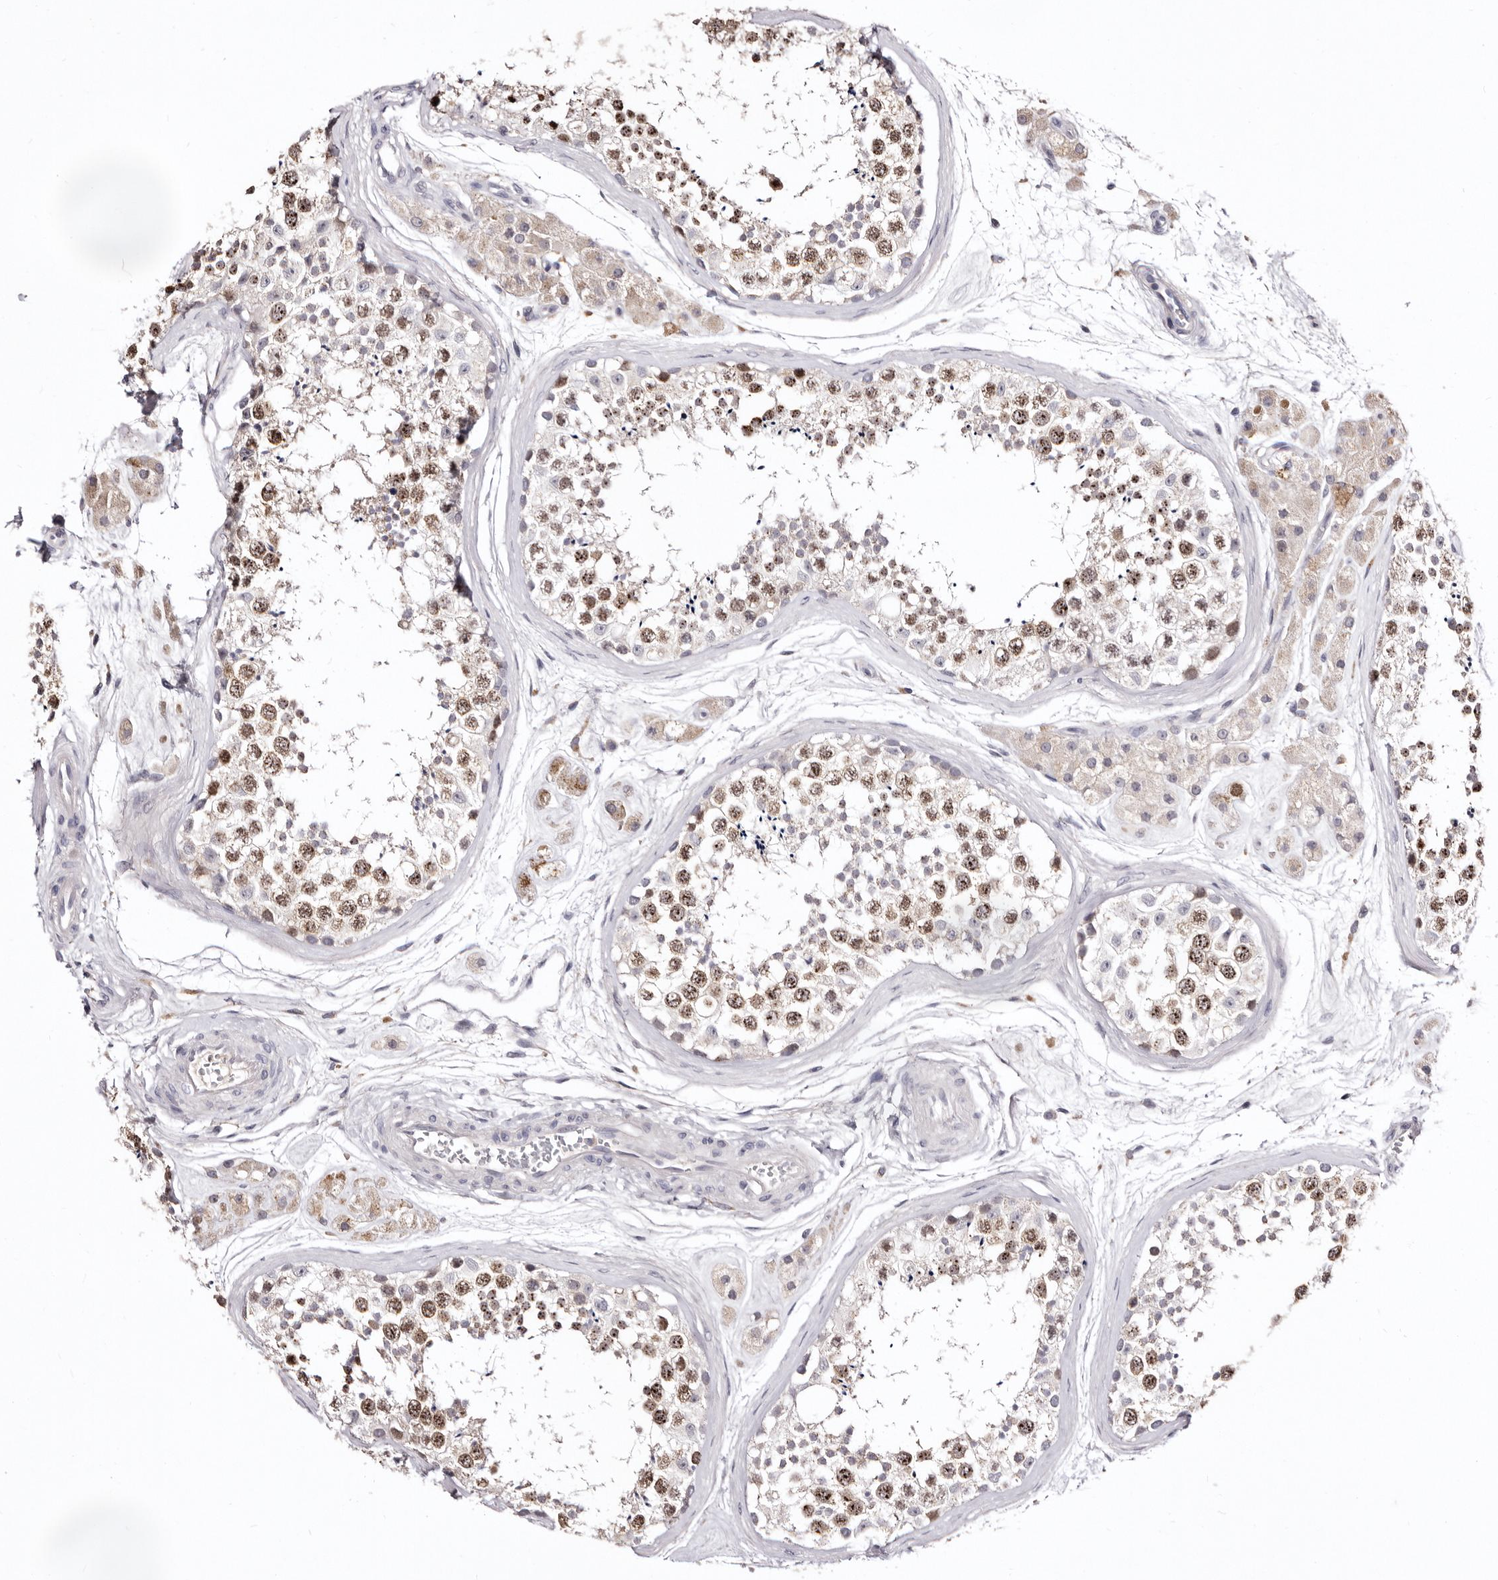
{"staining": {"intensity": "moderate", "quantity": ">75%", "location": "nuclear"}, "tissue": "testis", "cell_type": "Cells in seminiferous ducts", "image_type": "normal", "snomed": [{"axis": "morphology", "description": "Normal tissue, NOS"}, {"axis": "topography", "description": "Testis"}], "caption": "The immunohistochemical stain shows moderate nuclear expression in cells in seminiferous ducts of normal testis. Immunohistochemistry stains the protein of interest in brown and the nuclei are stained blue.", "gene": "CDCA8", "patient": {"sex": "male", "age": 56}}